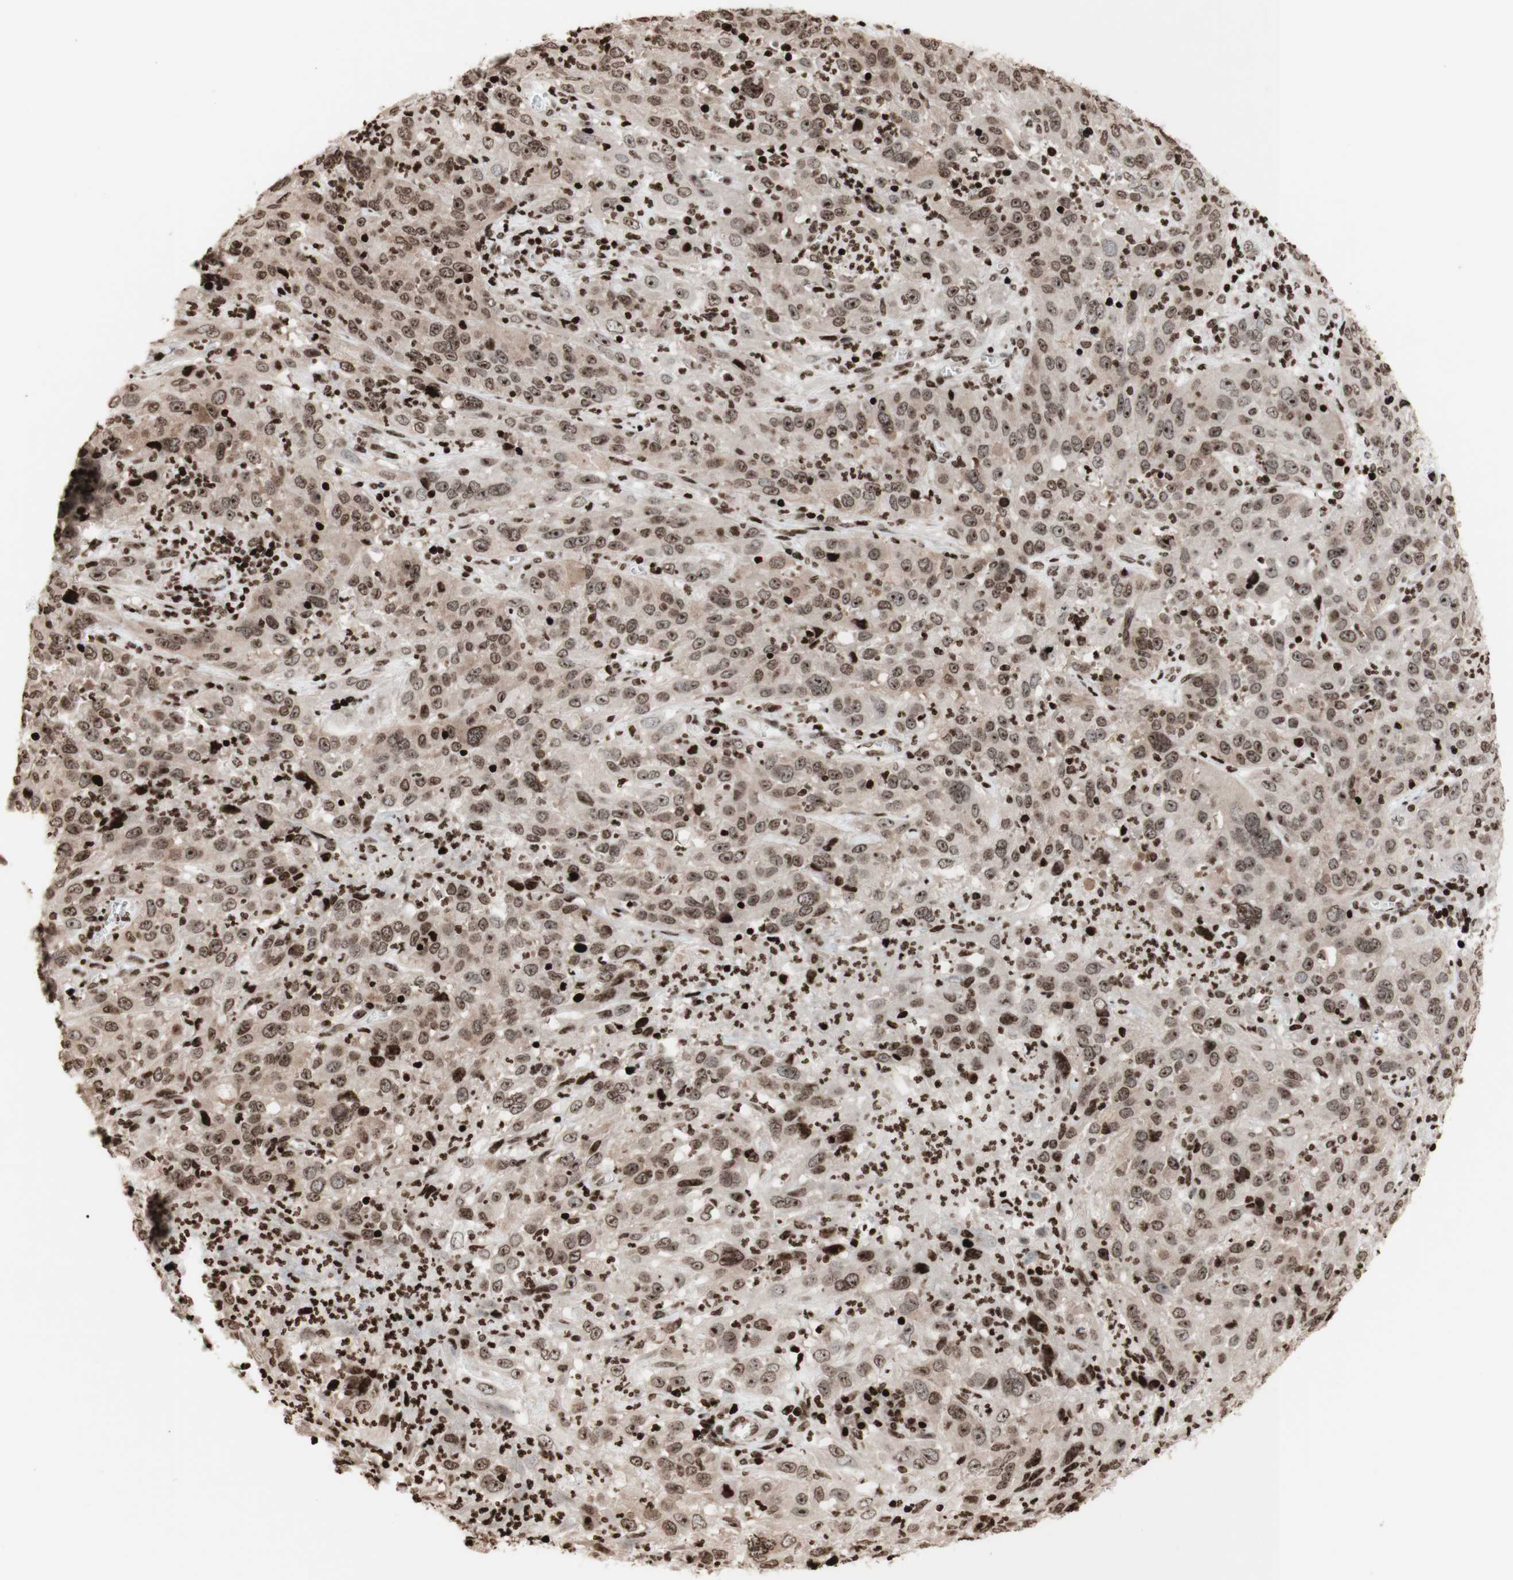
{"staining": {"intensity": "moderate", "quantity": ">75%", "location": "cytoplasmic/membranous,nuclear"}, "tissue": "cervical cancer", "cell_type": "Tumor cells", "image_type": "cancer", "snomed": [{"axis": "morphology", "description": "Squamous cell carcinoma, NOS"}, {"axis": "topography", "description": "Cervix"}], "caption": "Brown immunohistochemical staining in cervical squamous cell carcinoma reveals moderate cytoplasmic/membranous and nuclear positivity in approximately >75% of tumor cells.", "gene": "NCAPD2", "patient": {"sex": "female", "age": 32}}